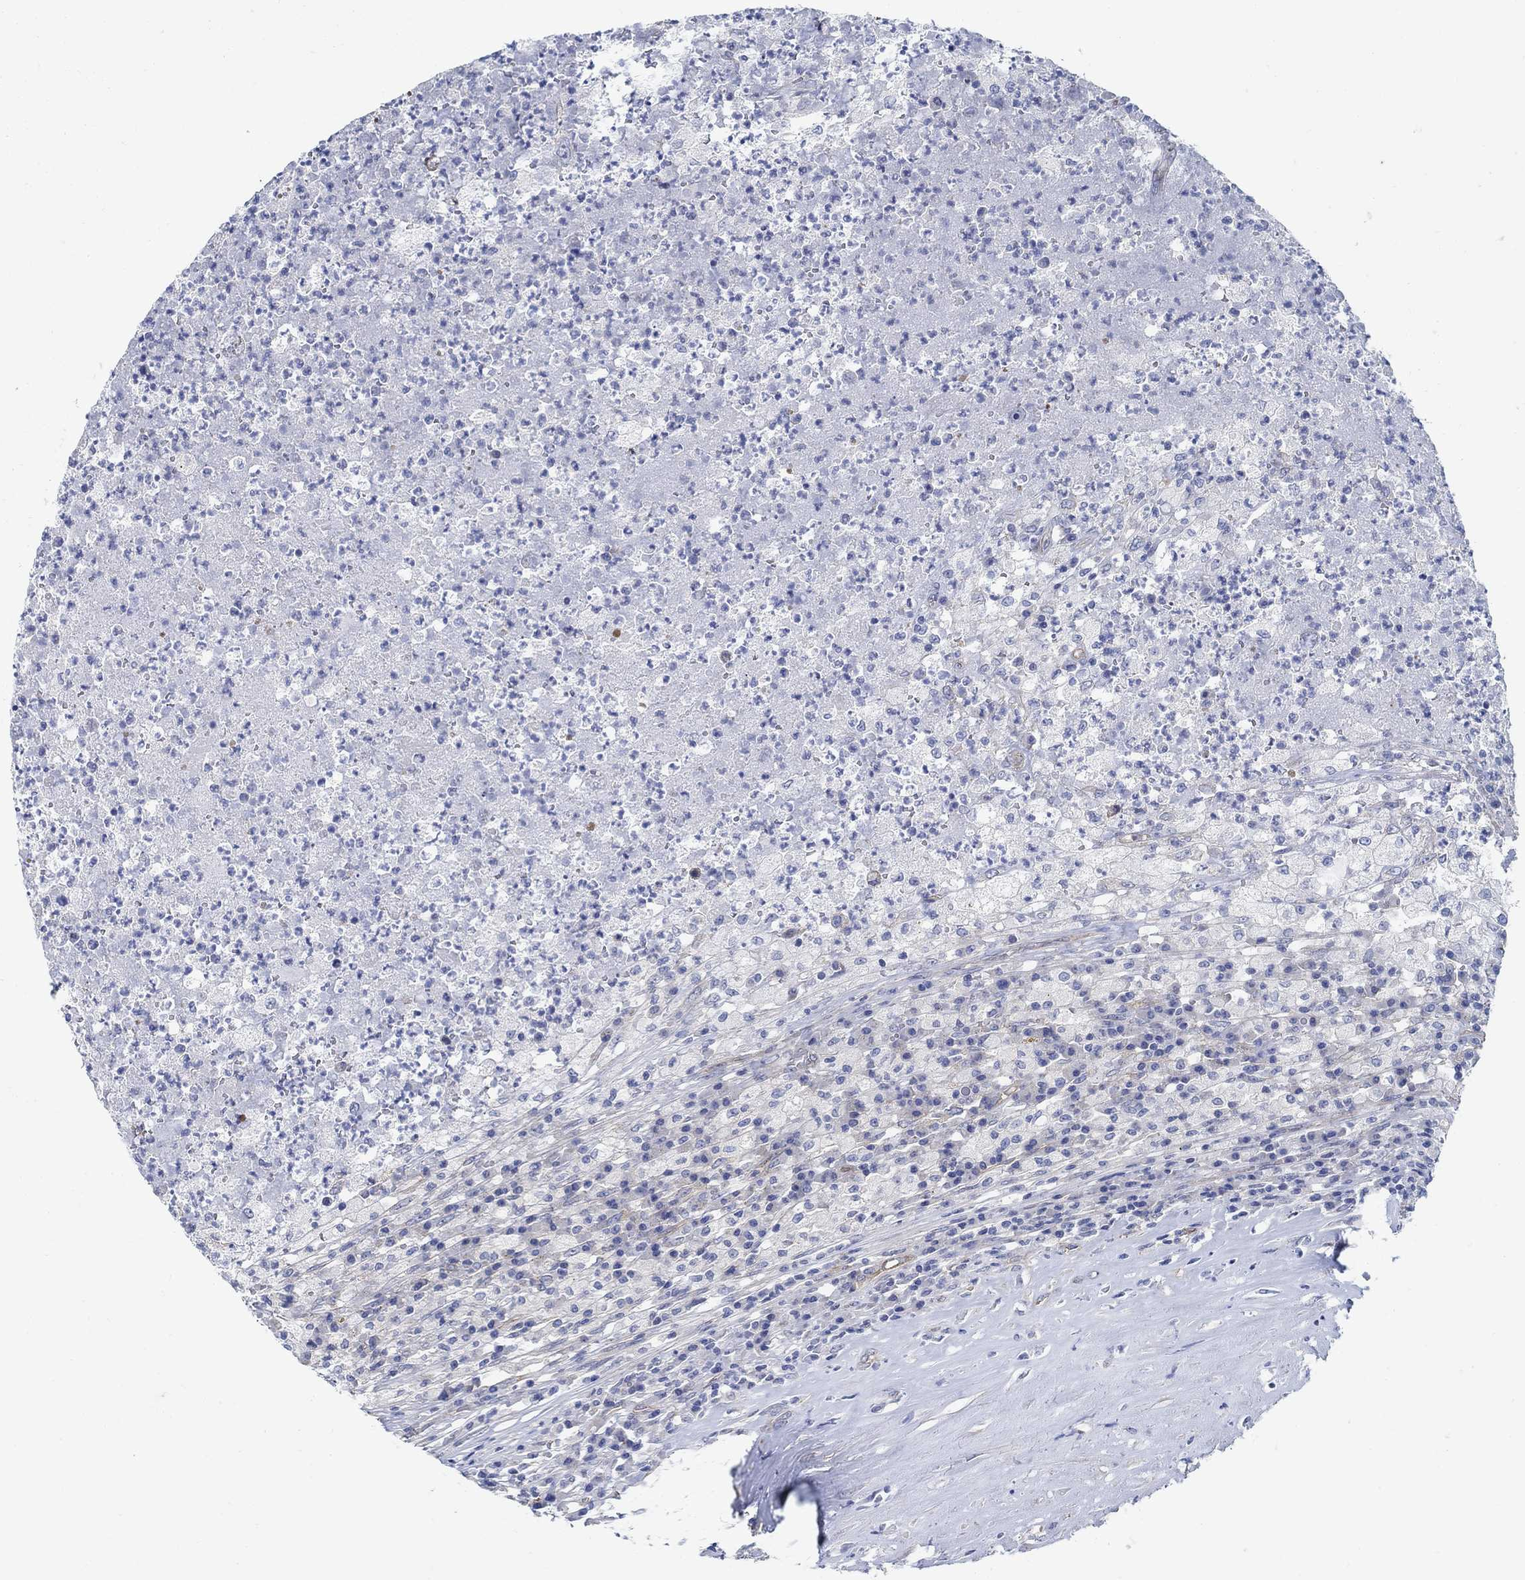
{"staining": {"intensity": "negative", "quantity": "none", "location": "none"}, "tissue": "testis cancer", "cell_type": "Tumor cells", "image_type": "cancer", "snomed": [{"axis": "morphology", "description": "Necrosis, NOS"}, {"axis": "morphology", "description": "Carcinoma, Embryonal, NOS"}, {"axis": "topography", "description": "Testis"}], "caption": "This photomicrograph is of testis embryonal carcinoma stained with IHC to label a protein in brown with the nuclei are counter-stained blue. There is no expression in tumor cells.", "gene": "TMEM198", "patient": {"sex": "male", "age": 19}}